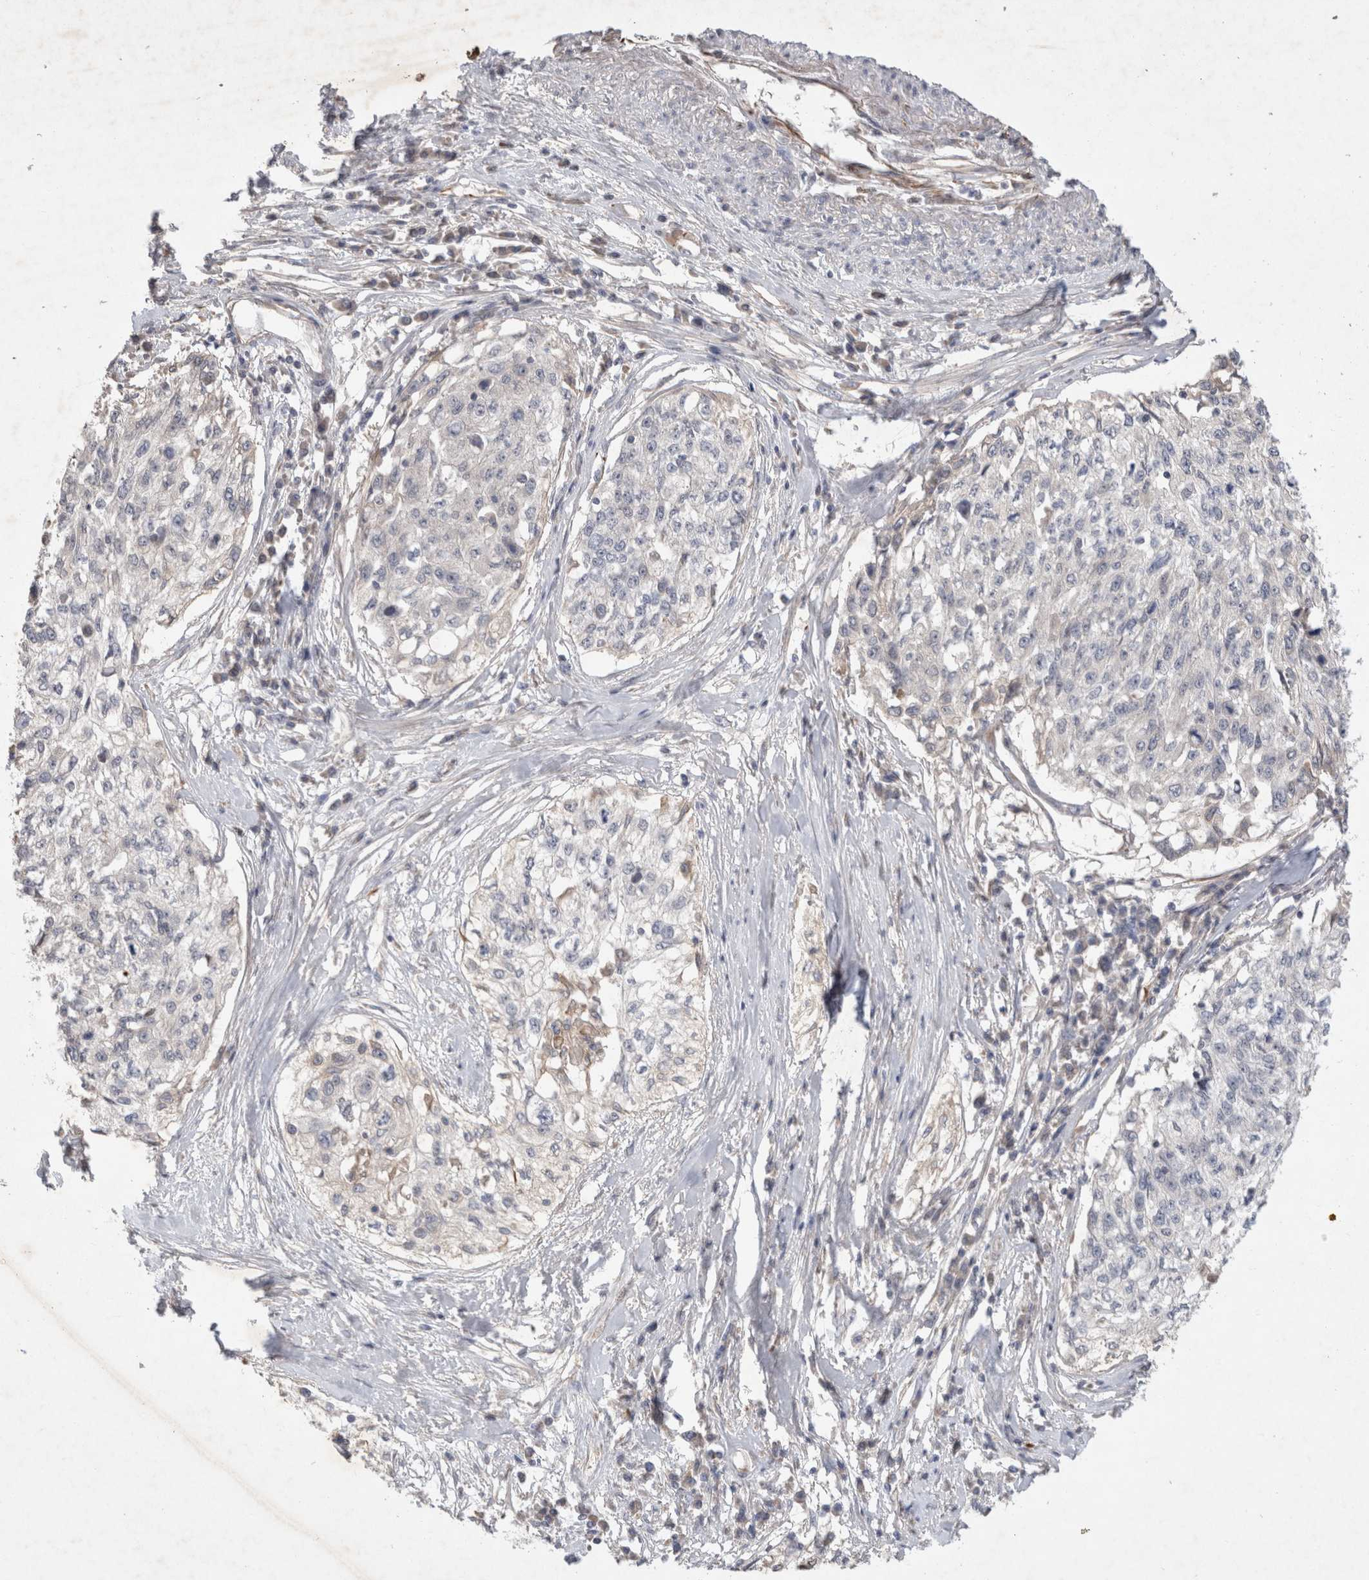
{"staining": {"intensity": "negative", "quantity": "none", "location": "none"}, "tissue": "cervical cancer", "cell_type": "Tumor cells", "image_type": "cancer", "snomed": [{"axis": "morphology", "description": "Squamous cell carcinoma, NOS"}, {"axis": "topography", "description": "Cervix"}], "caption": "DAB immunohistochemical staining of cervical cancer reveals no significant positivity in tumor cells.", "gene": "NMU", "patient": {"sex": "female", "age": 57}}